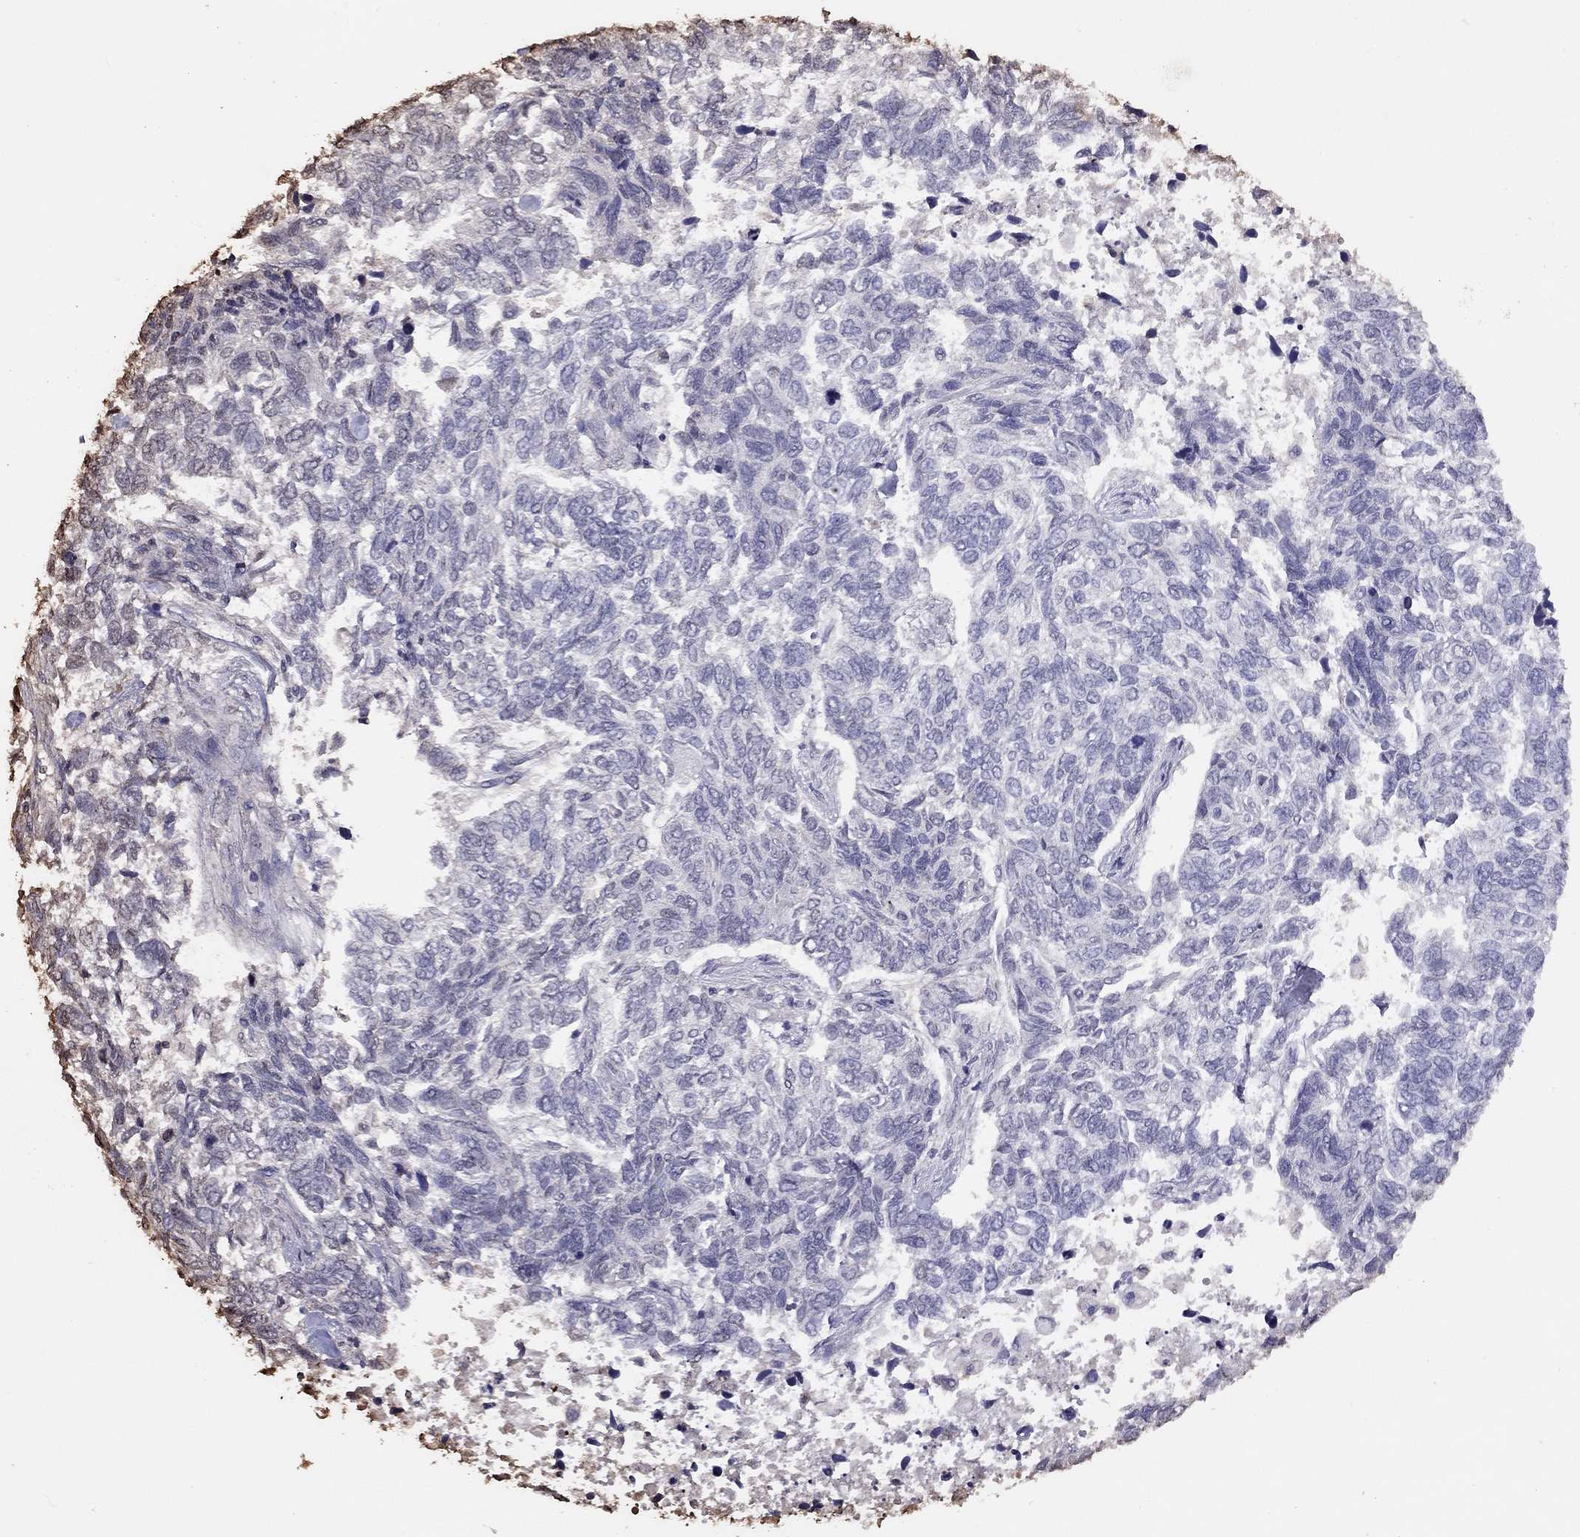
{"staining": {"intensity": "negative", "quantity": "none", "location": "none"}, "tissue": "skin cancer", "cell_type": "Tumor cells", "image_type": "cancer", "snomed": [{"axis": "morphology", "description": "Basal cell carcinoma"}, {"axis": "topography", "description": "Skin"}], "caption": "IHC photomicrograph of neoplastic tissue: basal cell carcinoma (skin) stained with DAB reveals no significant protein staining in tumor cells. The staining is performed using DAB brown chromogen with nuclei counter-stained in using hematoxylin.", "gene": "SUN3", "patient": {"sex": "female", "age": 65}}